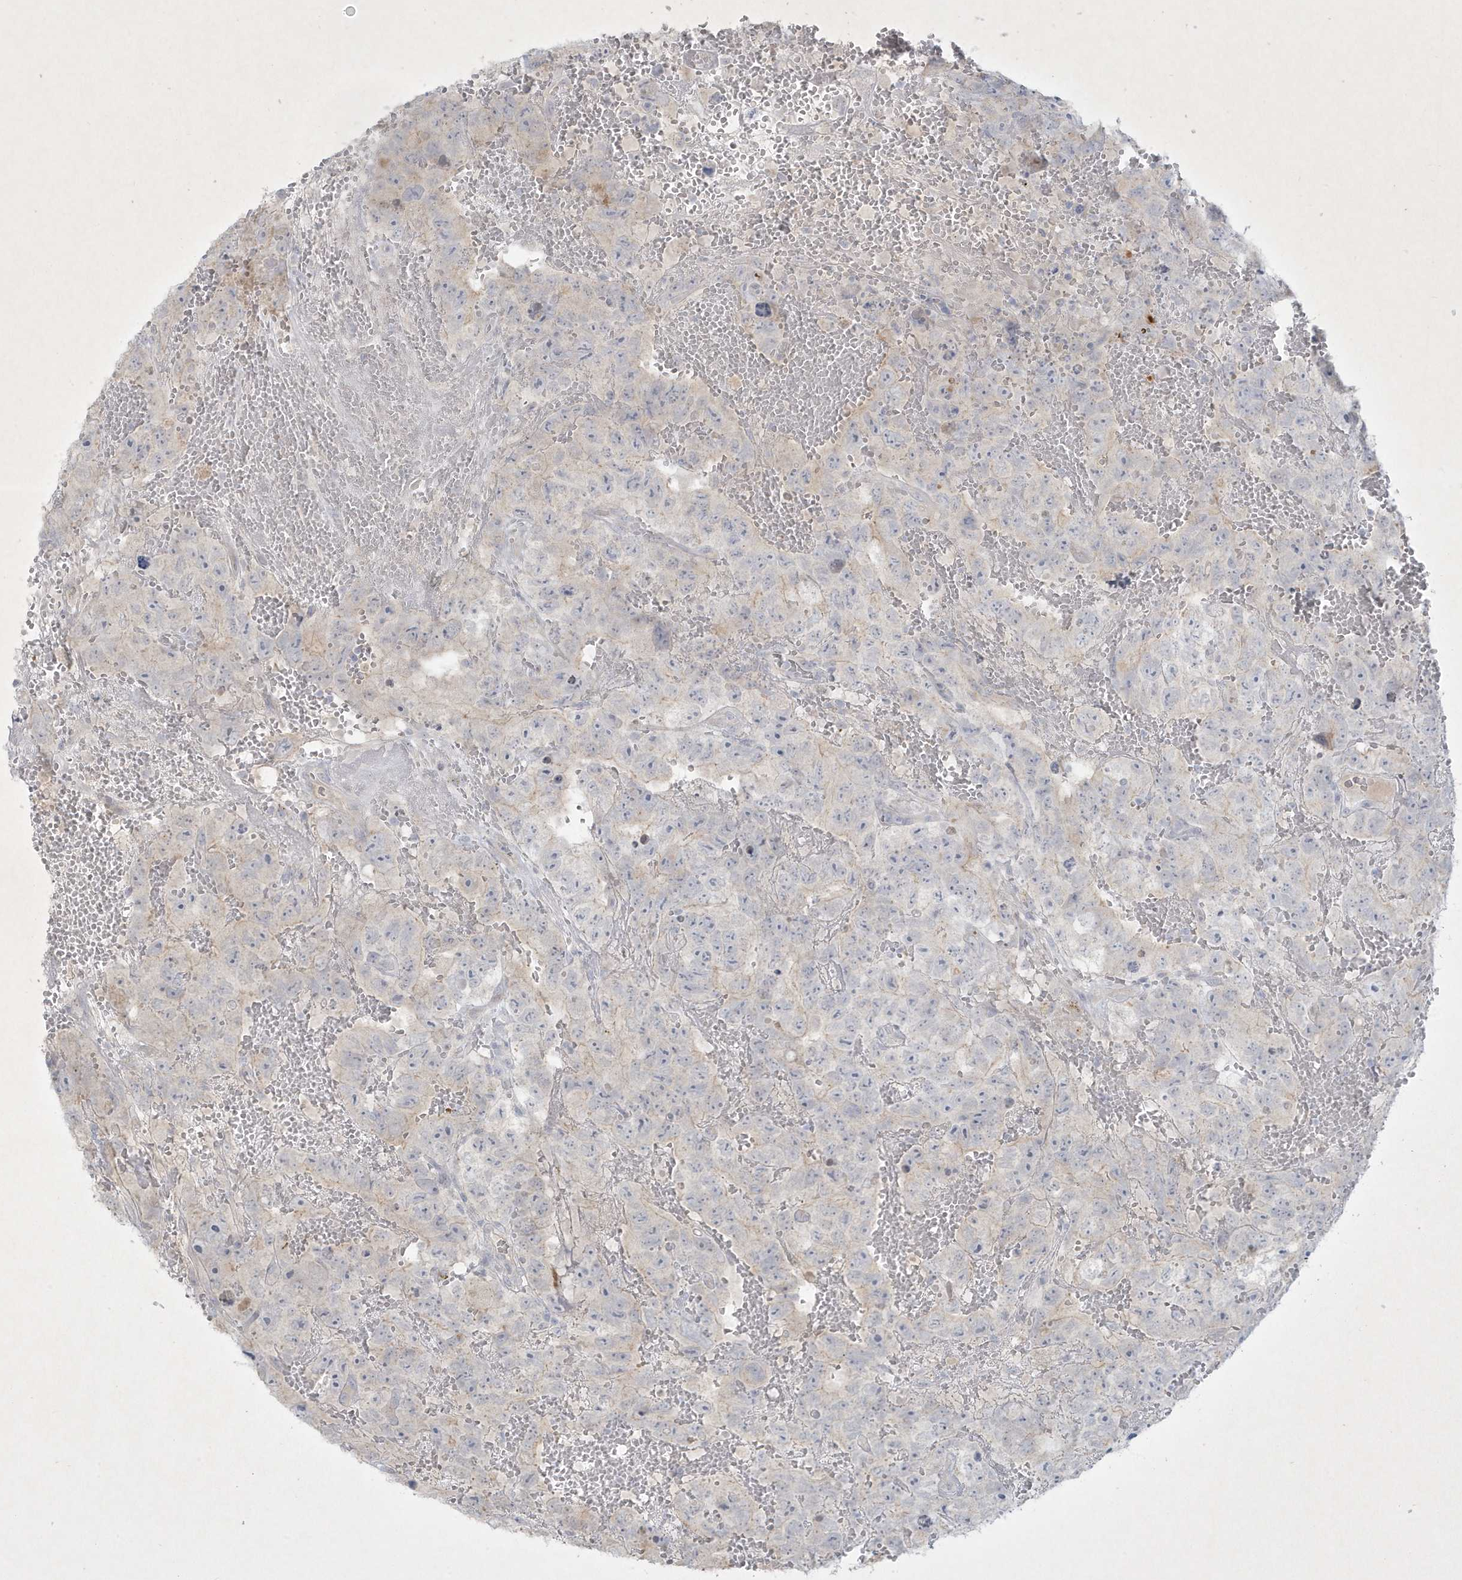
{"staining": {"intensity": "negative", "quantity": "none", "location": "none"}, "tissue": "testis cancer", "cell_type": "Tumor cells", "image_type": "cancer", "snomed": [{"axis": "morphology", "description": "Carcinoma, Embryonal, NOS"}, {"axis": "topography", "description": "Testis"}], "caption": "Immunohistochemical staining of human embryonal carcinoma (testis) demonstrates no significant positivity in tumor cells.", "gene": "CCDC24", "patient": {"sex": "male", "age": 45}}